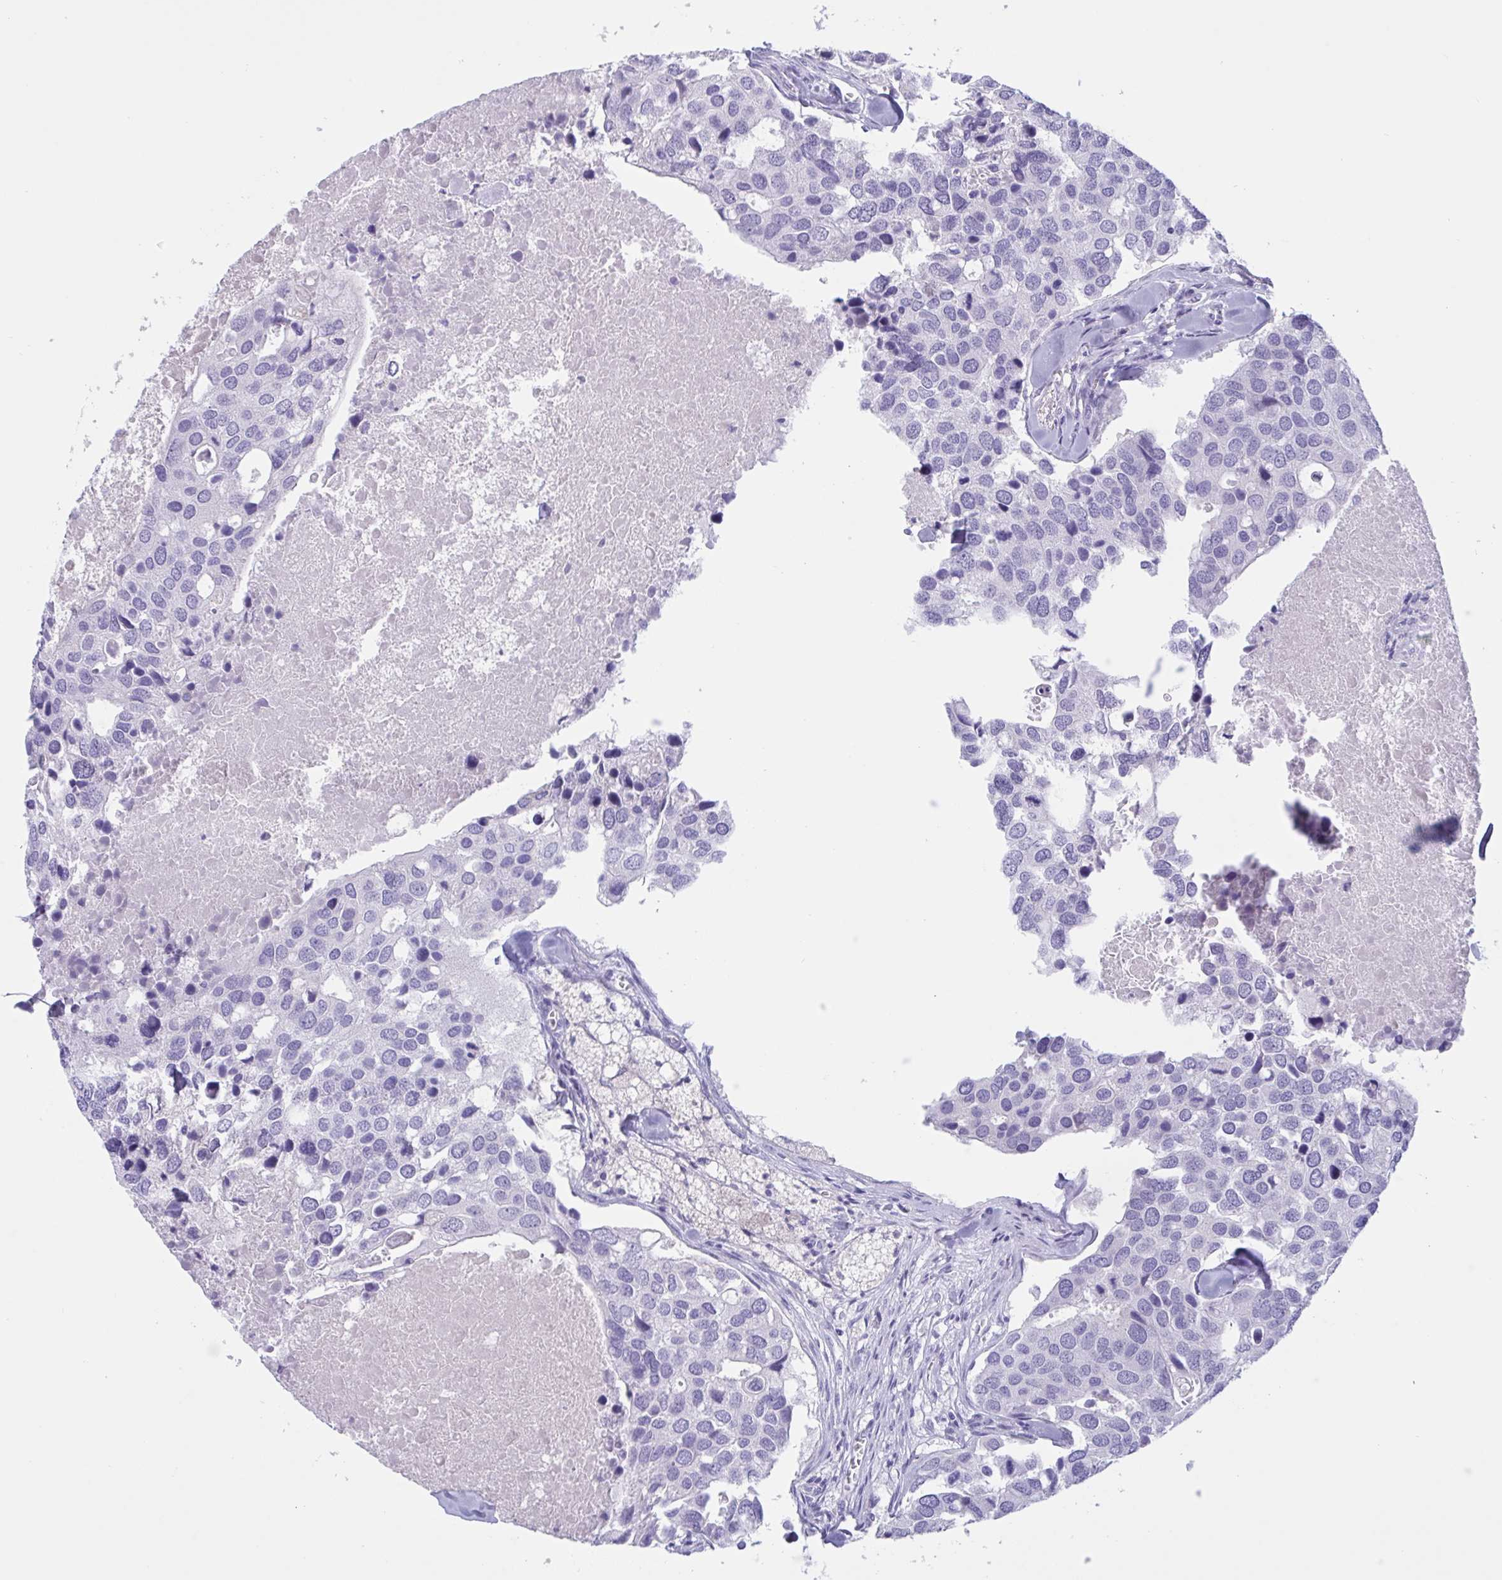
{"staining": {"intensity": "negative", "quantity": "none", "location": "none"}, "tissue": "breast cancer", "cell_type": "Tumor cells", "image_type": "cancer", "snomed": [{"axis": "morphology", "description": "Duct carcinoma"}, {"axis": "topography", "description": "Breast"}], "caption": "IHC photomicrograph of human intraductal carcinoma (breast) stained for a protein (brown), which shows no expression in tumor cells.", "gene": "OXLD1", "patient": {"sex": "female", "age": 83}}